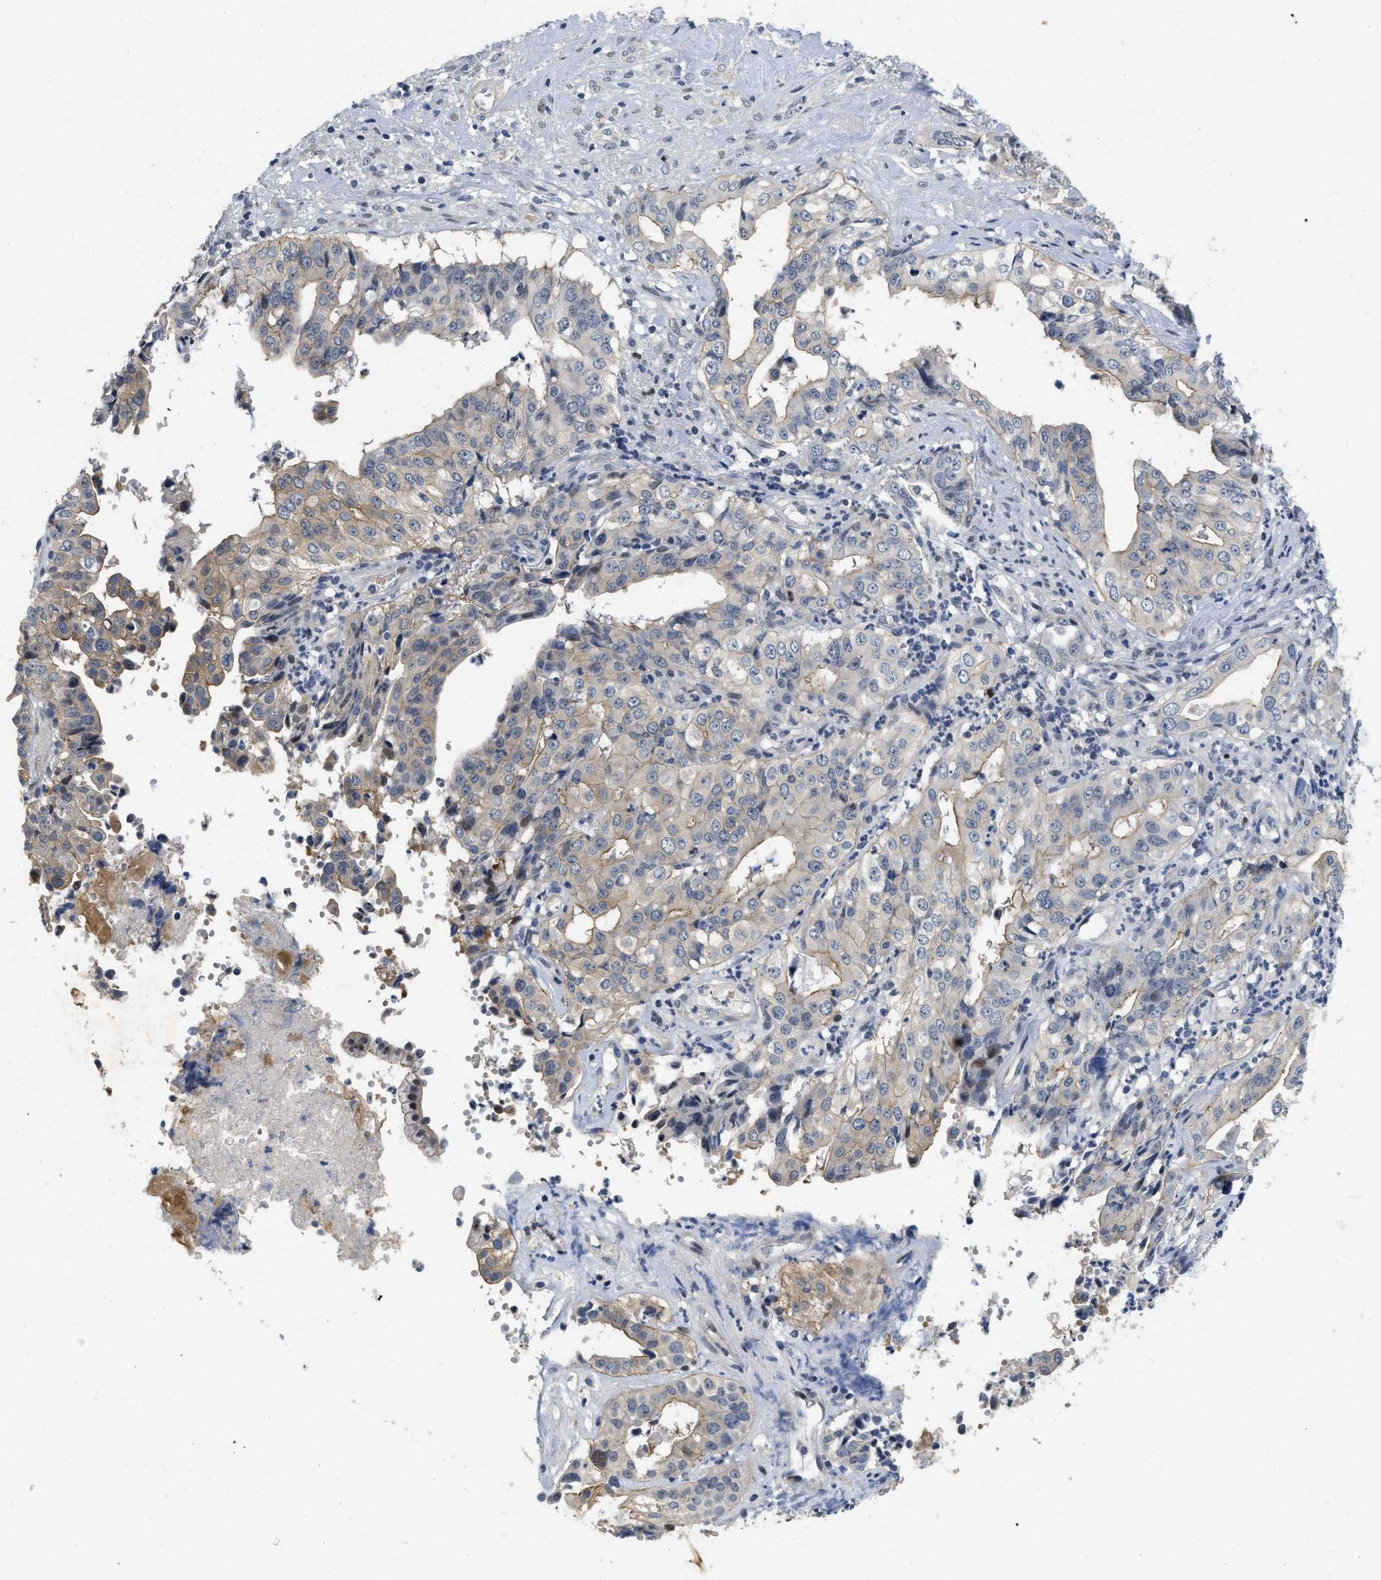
{"staining": {"intensity": "weak", "quantity": ">75%", "location": "cytoplasmic/membranous"}, "tissue": "liver cancer", "cell_type": "Tumor cells", "image_type": "cancer", "snomed": [{"axis": "morphology", "description": "Cholangiocarcinoma"}, {"axis": "topography", "description": "Liver"}], "caption": "Protein analysis of liver cholangiocarcinoma tissue reveals weak cytoplasmic/membranous positivity in approximately >75% of tumor cells.", "gene": "VIP", "patient": {"sex": "female", "age": 61}}